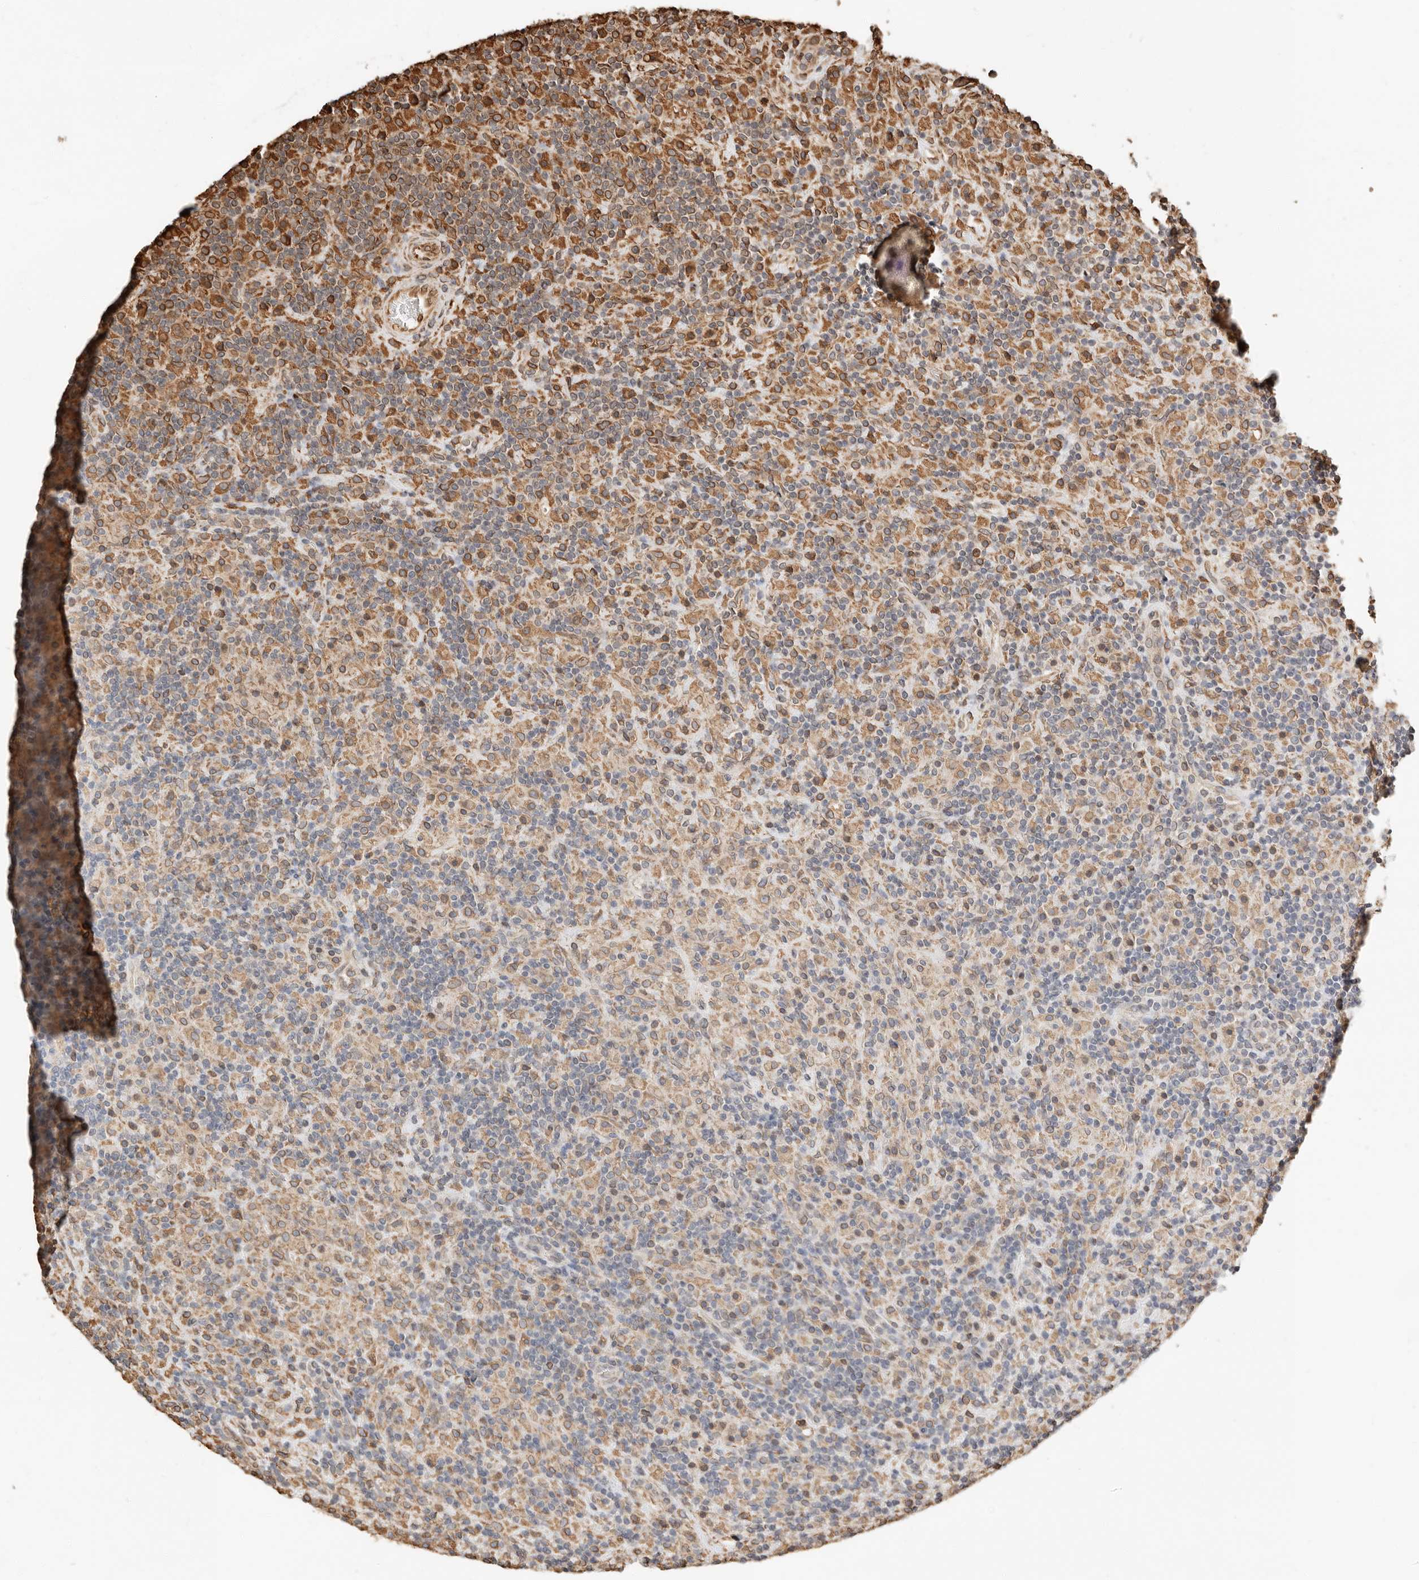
{"staining": {"intensity": "moderate", "quantity": ">75%", "location": "cytoplasmic/membranous"}, "tissue": "lymphoma", "cell_type": "Tumor cells", "image_type": "cancer", "snomed": [{"axis": "morphology", "description": "Hodgkin's disease, NOS"}, {"axis": "topography", "description": "Lymph node"}], "caption": "Human lymphoma stained for a protein (brown) exhibits moderate cytoplasmic/membranous positive expression in approximately >75% of tumor cells.", "gene": "ARHGEF10L", "patient": {"sex": "male", "age": 70}}